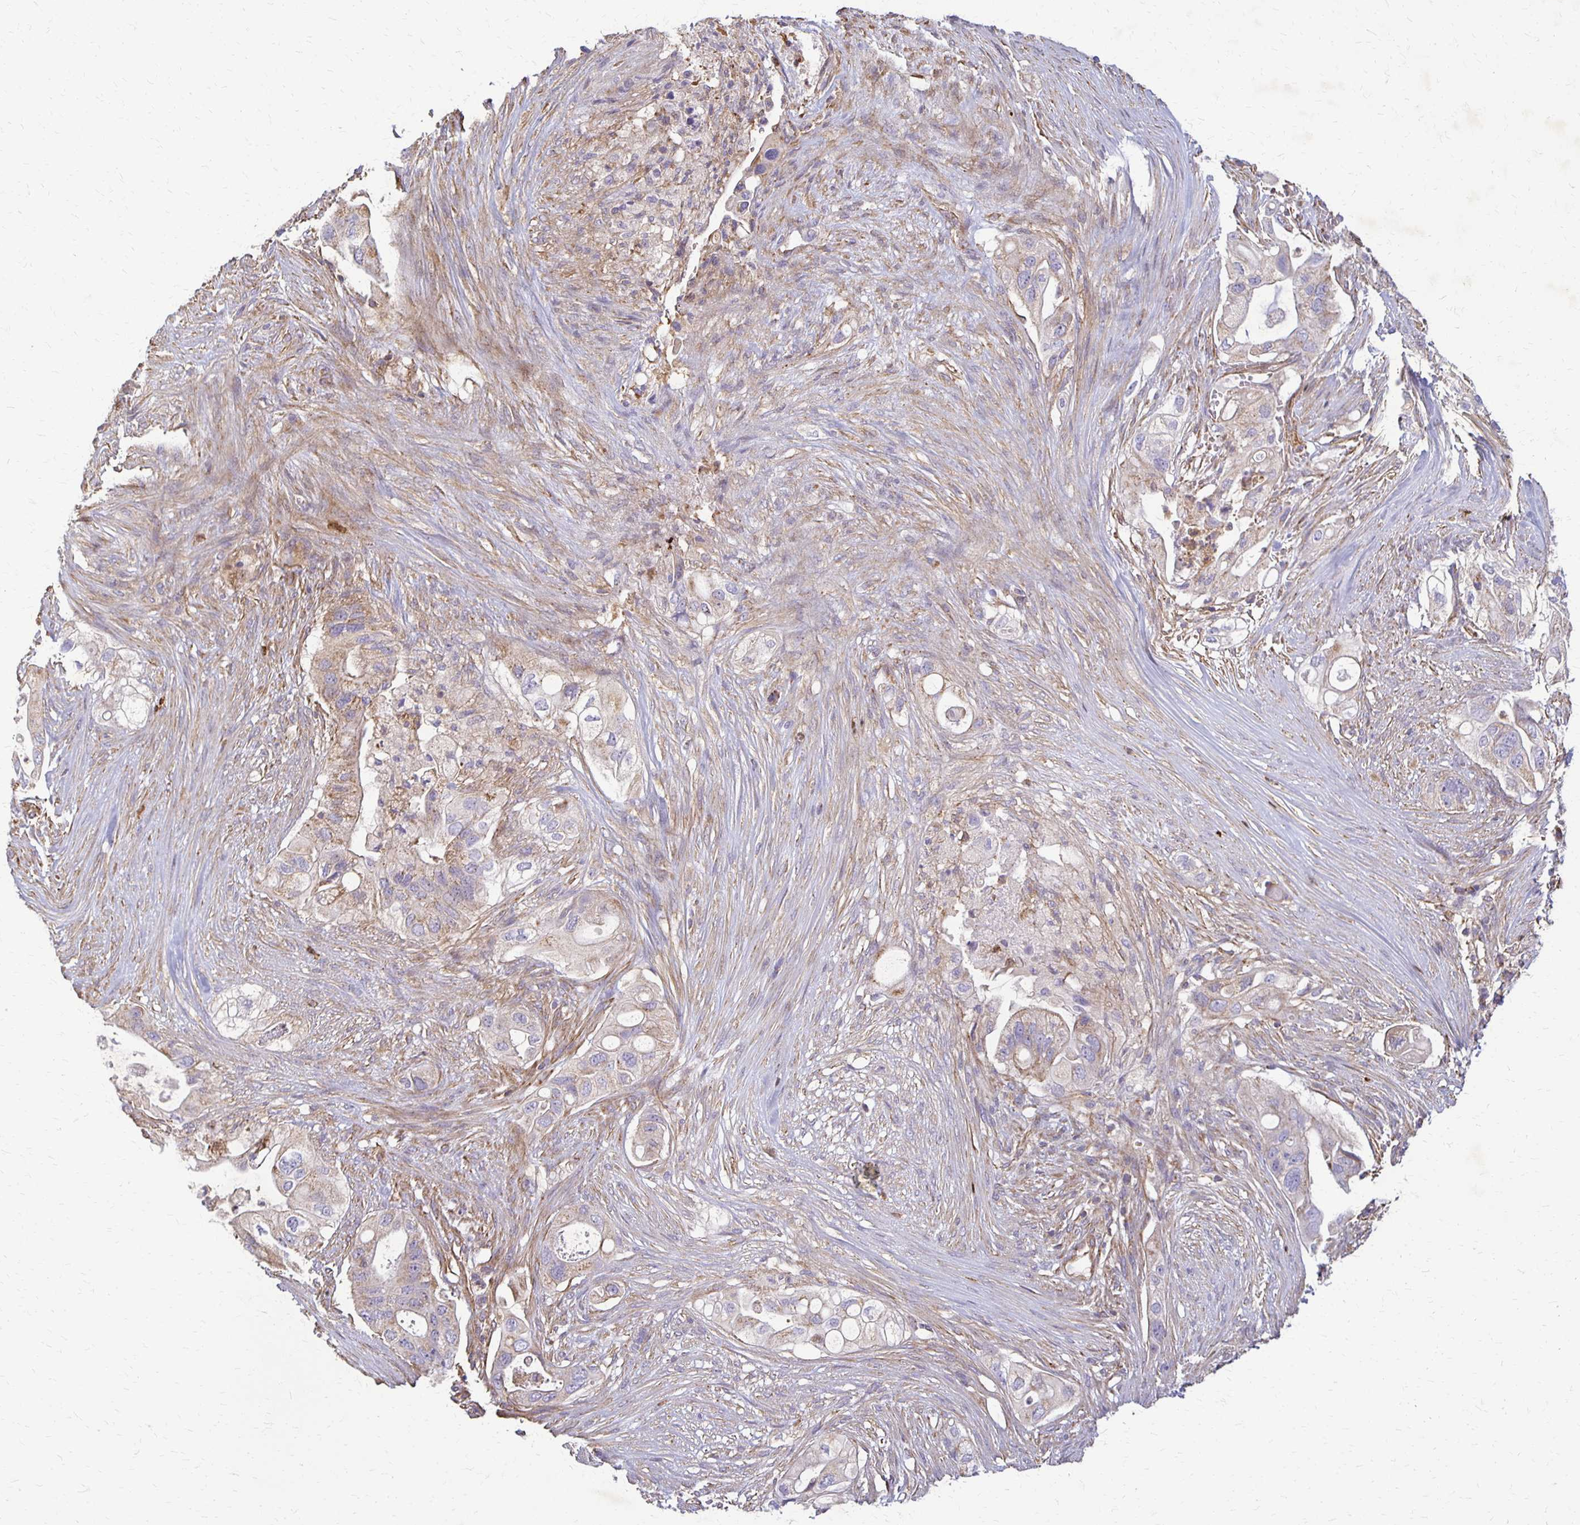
{"staining": {"intensity": "weak", "quantity": "25%-75%", "location": "cytoplasmic/membranous"}, "tissue": "pancreatic cancer", "cell_type": "Tumor cells", "image_type": "cancer", "snomed": [{"axis": "morphology", "description": "Adenocarcinoma, NOS"}, {"axis": "topography", "description": "Pancreas"}], "caption": "Approximately 25%-75% of tumor cells in human pancreatic adenocarcinoma exhibit weak cytoplasmic/membranous protein positivity as visualized by brown immunohistochemical staining.", "gene": "EIF4EBP2", "patient": {"sex": "female", "age": 72}}